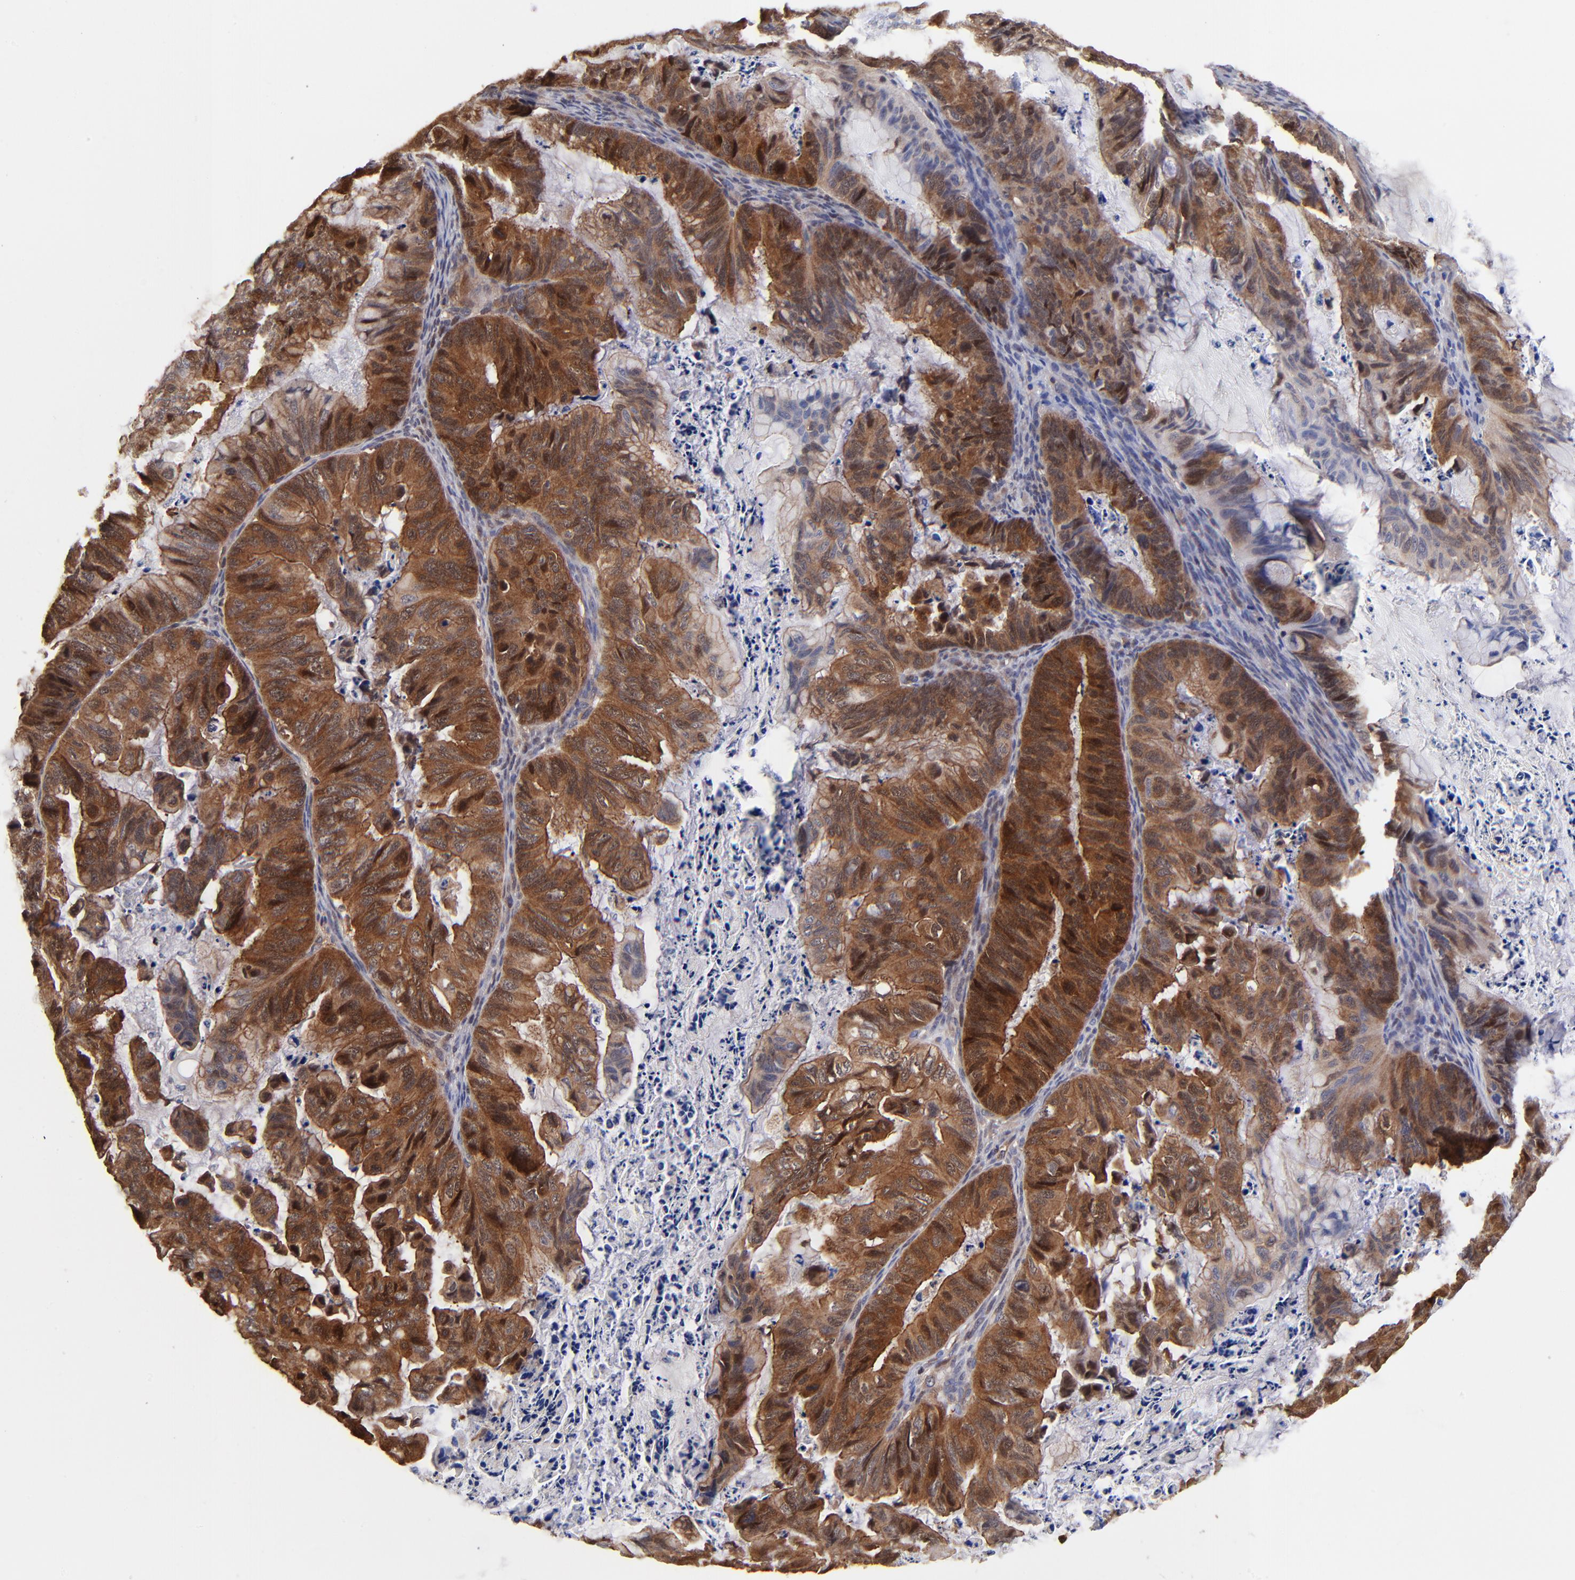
{"staining": {"intensity": "moderate", "quantity": ">75%", "location": "cytoplasmic/membranous,nuclear"}, "tissue": "ovarian cancer", "cell_type": "Tumor cells", "image_type": "cancer", "snomed": [{"axis": "morphology", "description": "Cystadenocarcinoma, mucinous, NOS"}, {"axis": "topography", "description": "Ovary"}], "caption": "A histopathology image of ovarian cancer (mucinous cystadenocarcinoma) stained for a protein reveals moderate cytoplasmic/membranous and nuclear brown staining in tumor cells.", "gene": "DCTPP1", "patient": {"sex": "female", "age": 36}}